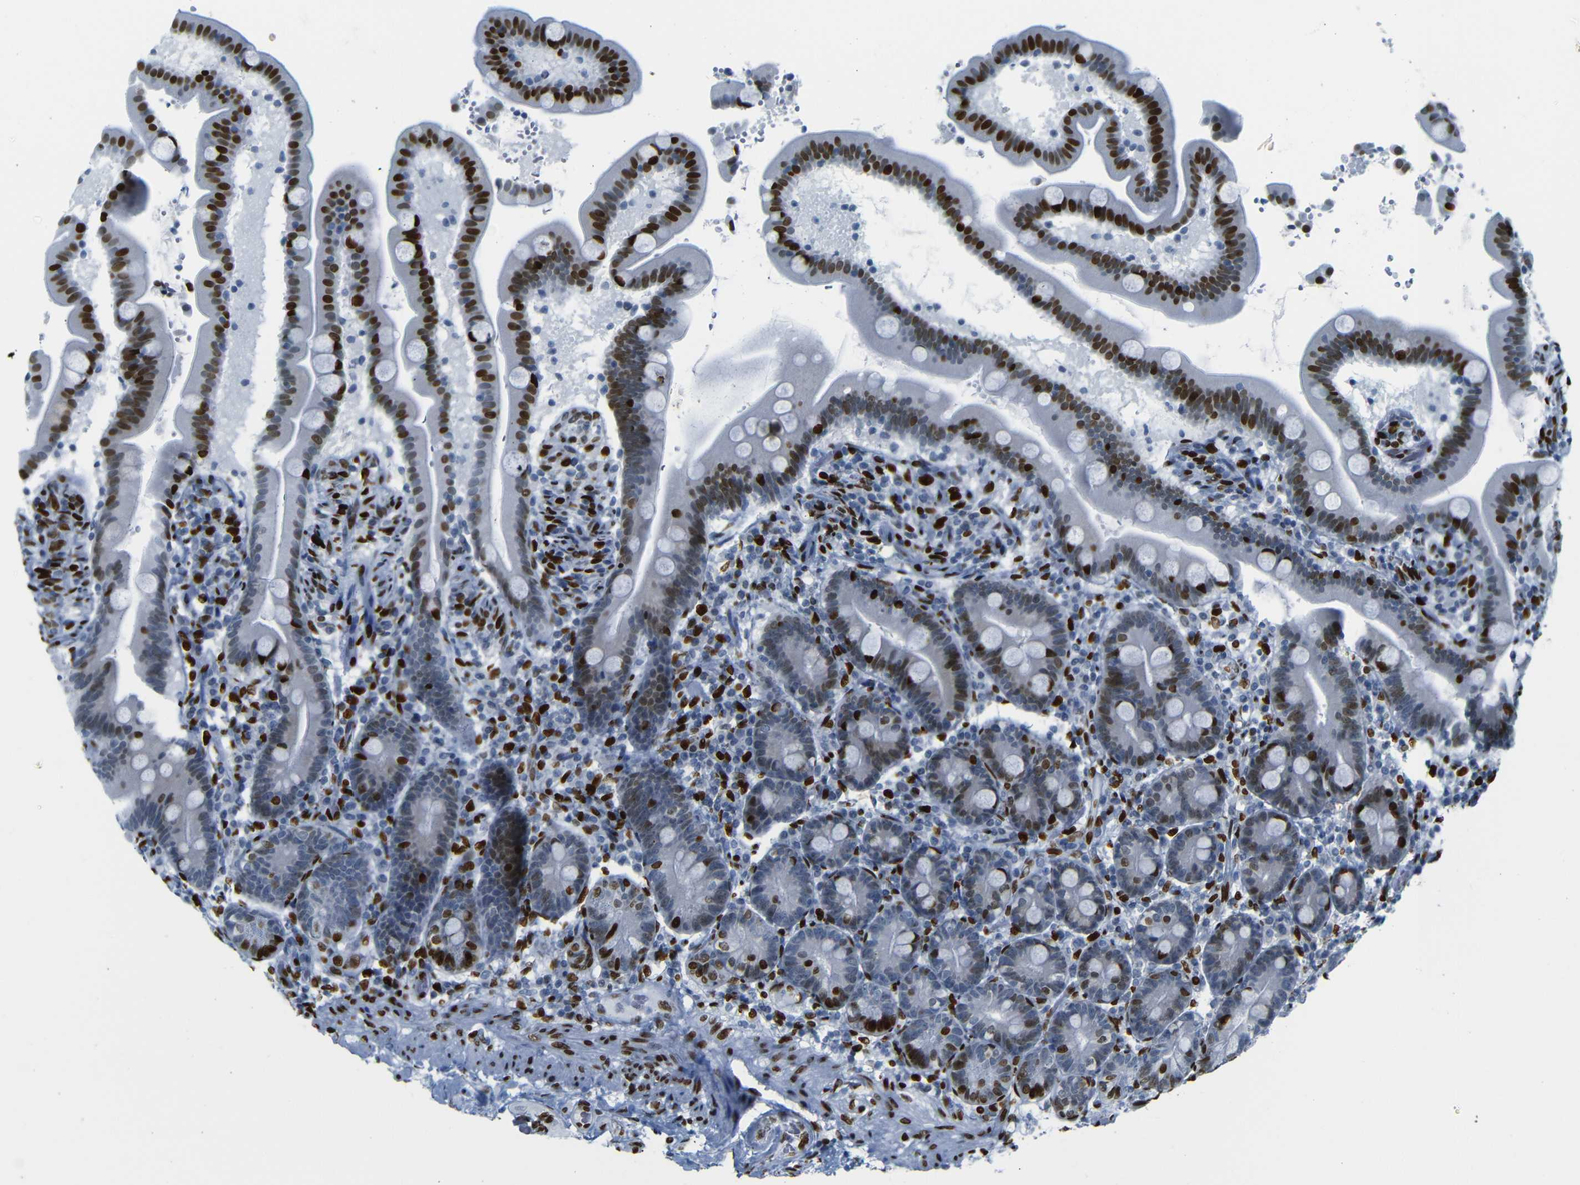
{"staining": {"intensity": "strong", "quantity": "25%-75%", "location": "nuclear"}, "tissue": "duodenum", "cell_type": "Glandular cells", "image_type": "normal", "snomed": [{"axis": "morphology", "description": "Normal tissue, NOS"}, {"axis": "topography", "description": "Duodenum"}], "caption": "The immunohistochemical stain labels strong nuclear expression in glandular cells of benign duodenum. (Stains: DAB (3,3'-diaminobenzidine) in brown, nuclei in blue, Microscopy: brightfield microscopy at high magnification).", "gene": "NPIPB15", "patient": {"sex": "male", "age": 54}}